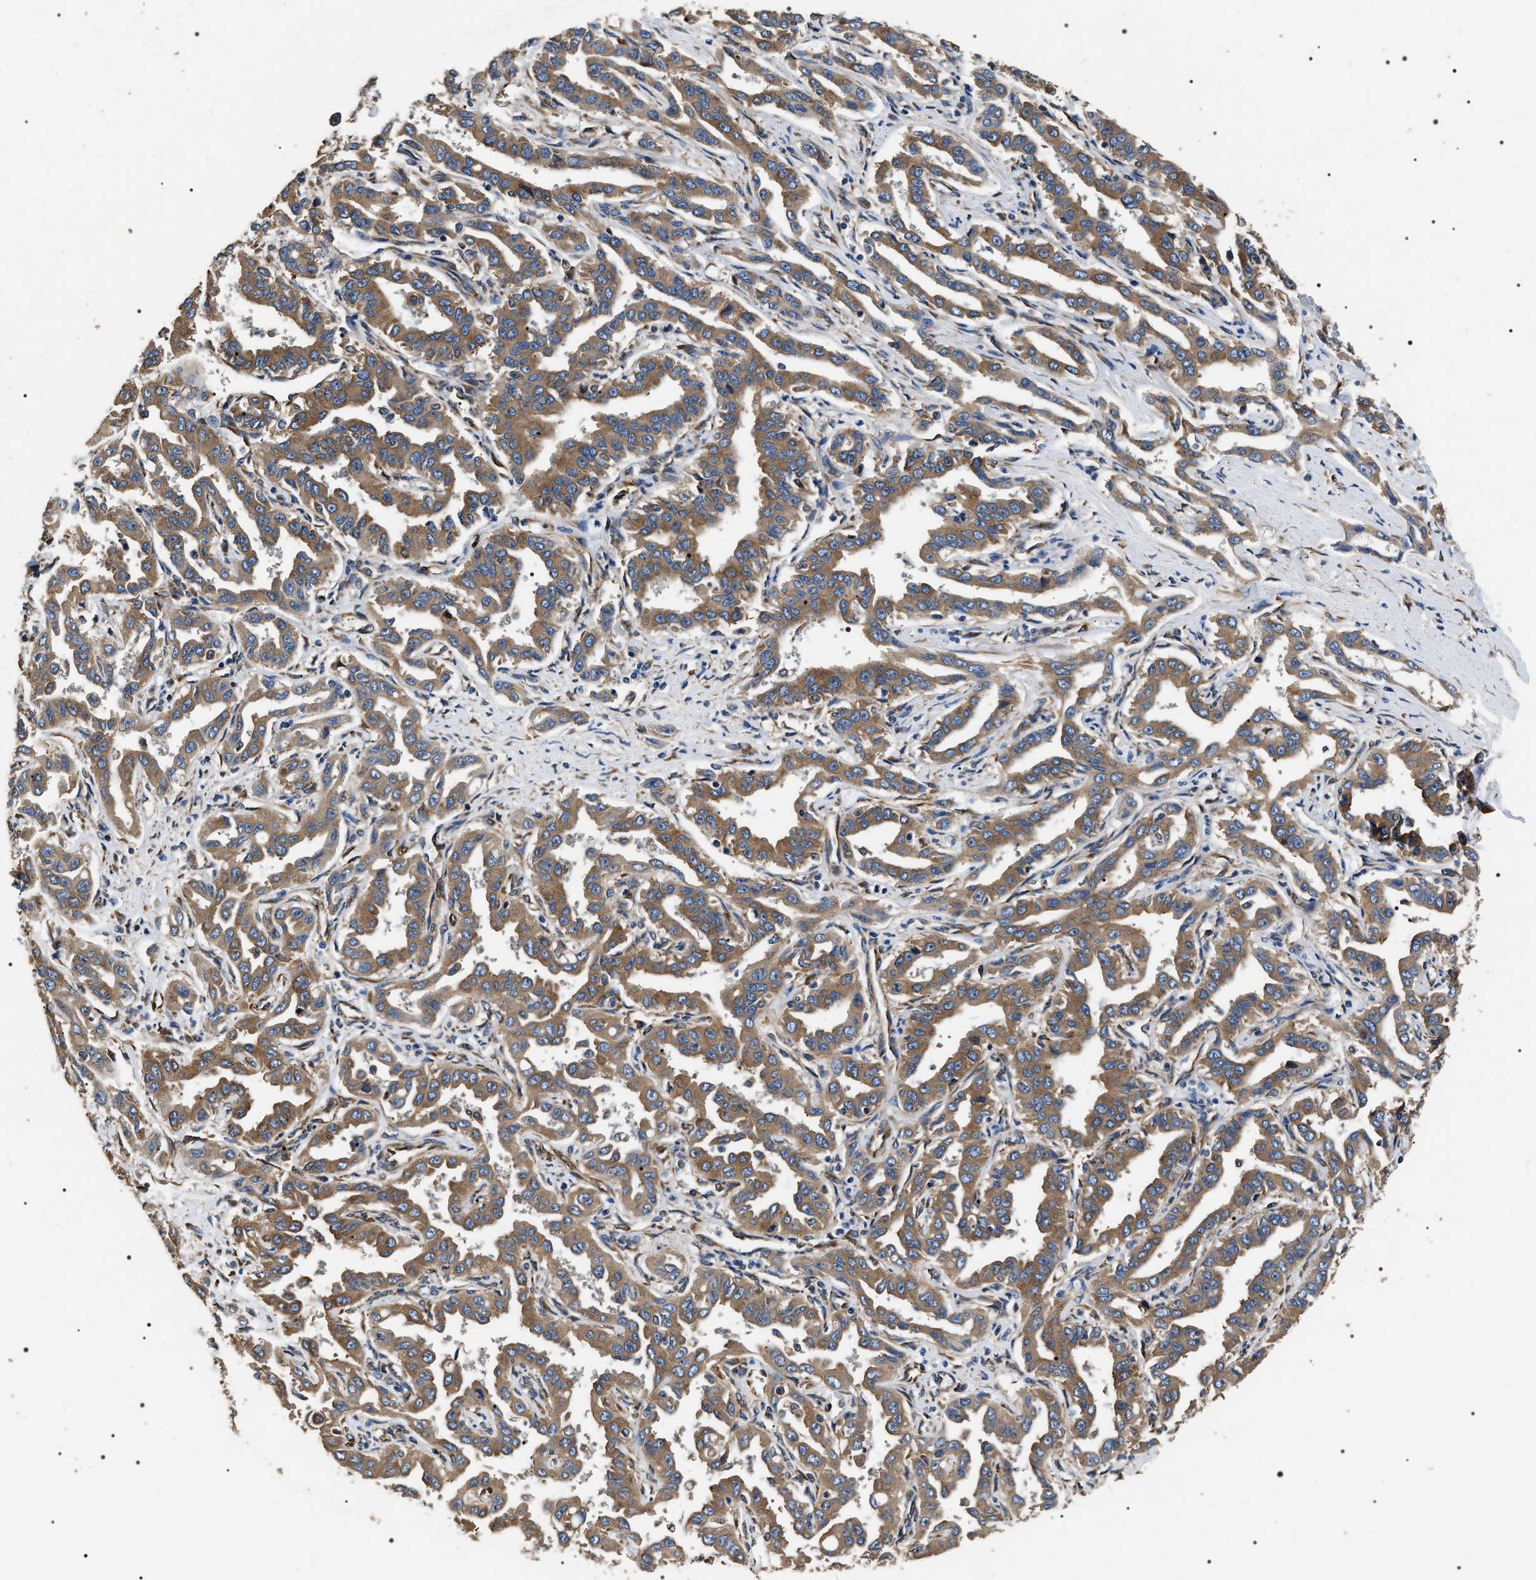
{"staining": {"intensity": "moderate", "quantity": ">75%", "location": "cytoplasmic/membranous"}, "tissue": "liver cancer", "cell_type": "Tumor cells", "image_type": "cancer", "snomed": [{"axis": "morphology", "description": "Cholangiocarcinoma"}, {"axis": "topography", "description": "Liver"}], "caption": "There is medium levels of moderate cytoplasmic/membranous expression in tumor cells of liver cancer (cholangiocarcinoma), as demonstrated by immunohistochemical staining (brown color).", "gene": "KTN1", "patient": {"sex": "male", "age": 59}}